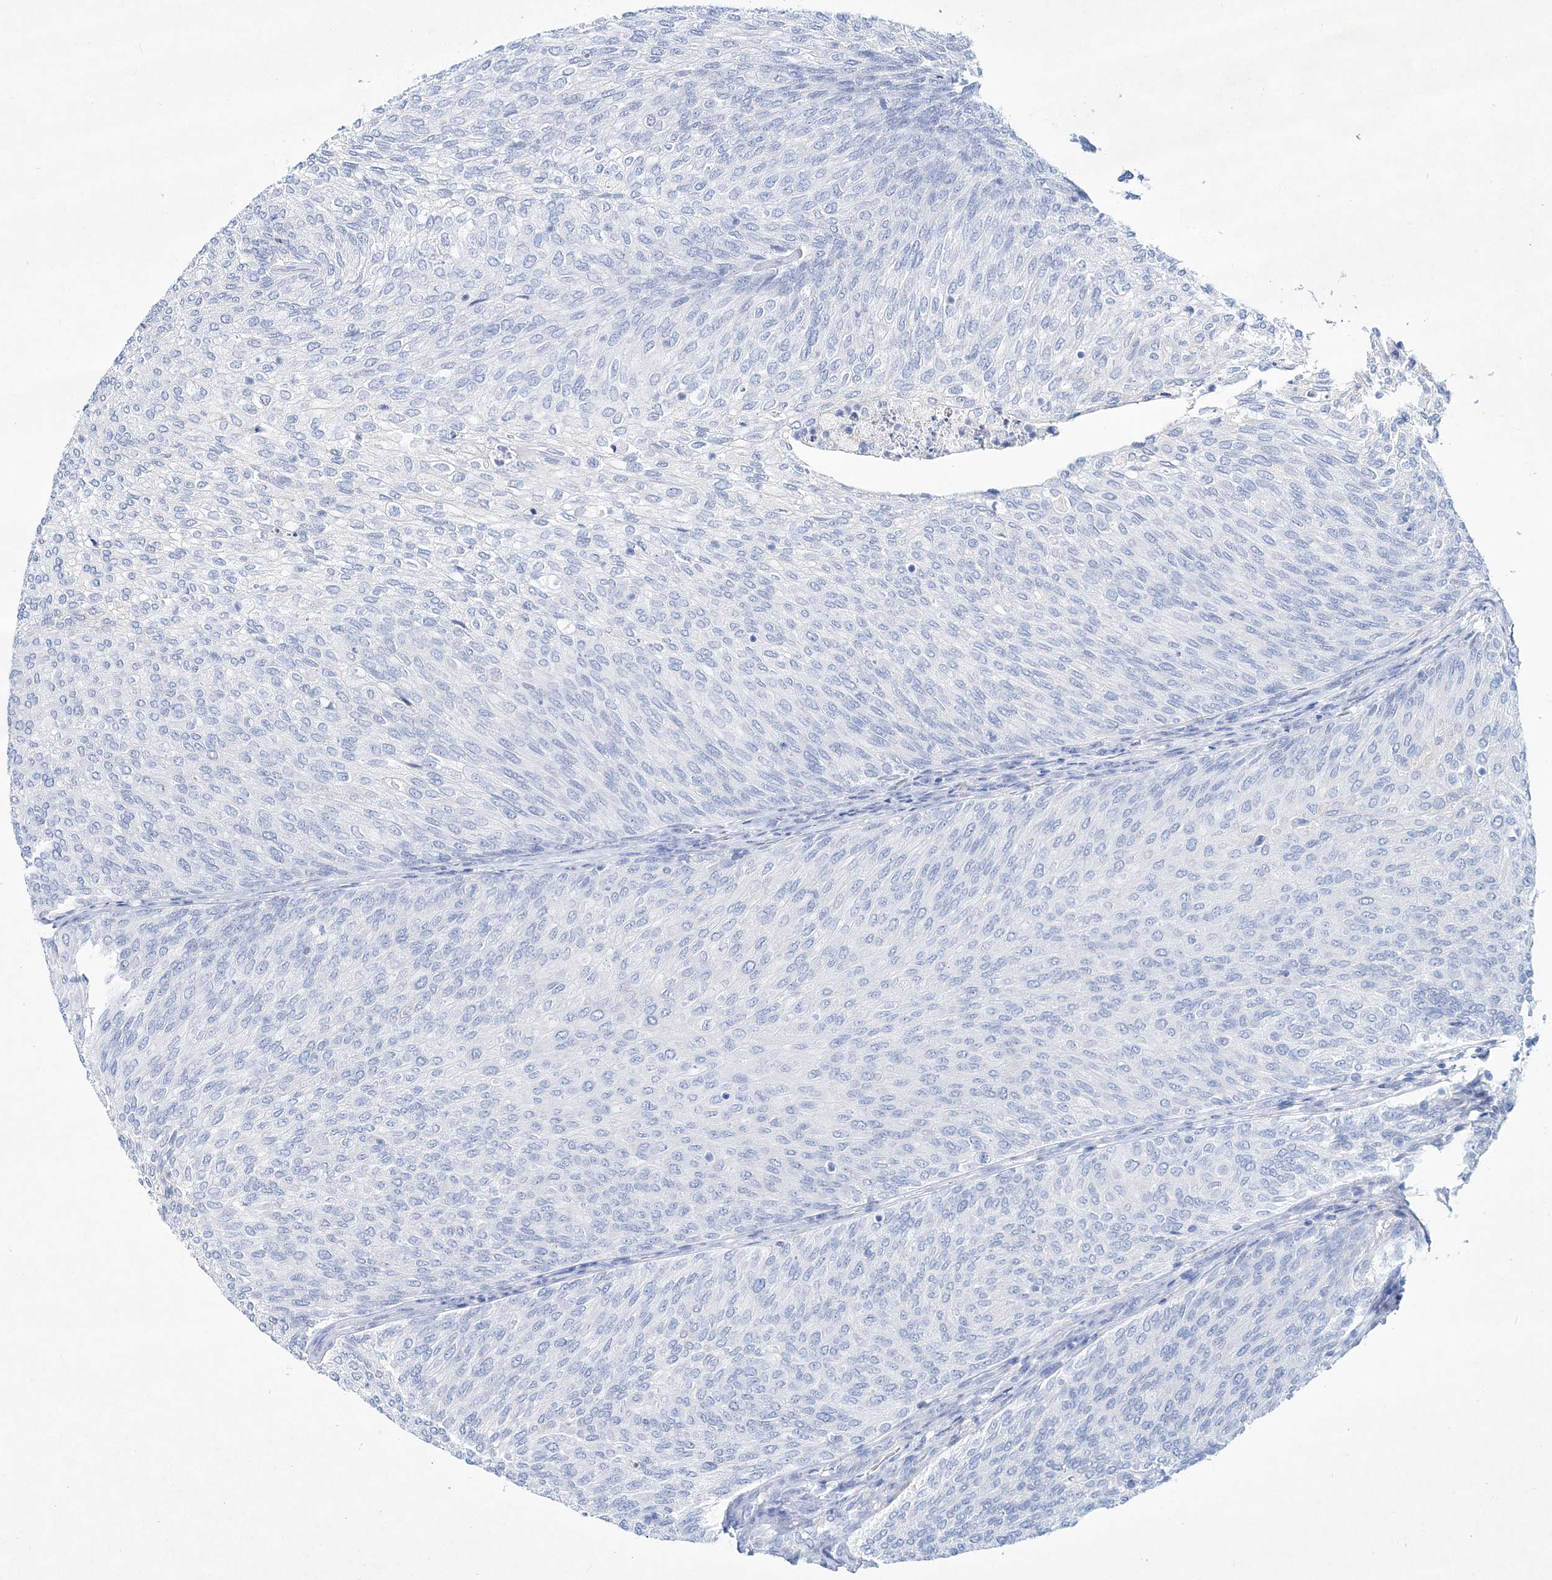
{"staining": {"intensity": "negative", "quantity": "none", "location": "none"}, "tissue": "urothelial cancer", "cell_type": "Tumor cells", "image_type": "cancer", "snomed": [{"axis": "morphology", "description": "Urothelial carcinoma, Low grade"}, {"axis": "topography", "description": "Urinary bladder"}], "caption": "The IHC micrograph has no significant positivity in tumor cells of urothelial cancer tissue.", "gene": "SPINK7", "patient": {"sex": "female", "age": 79}}